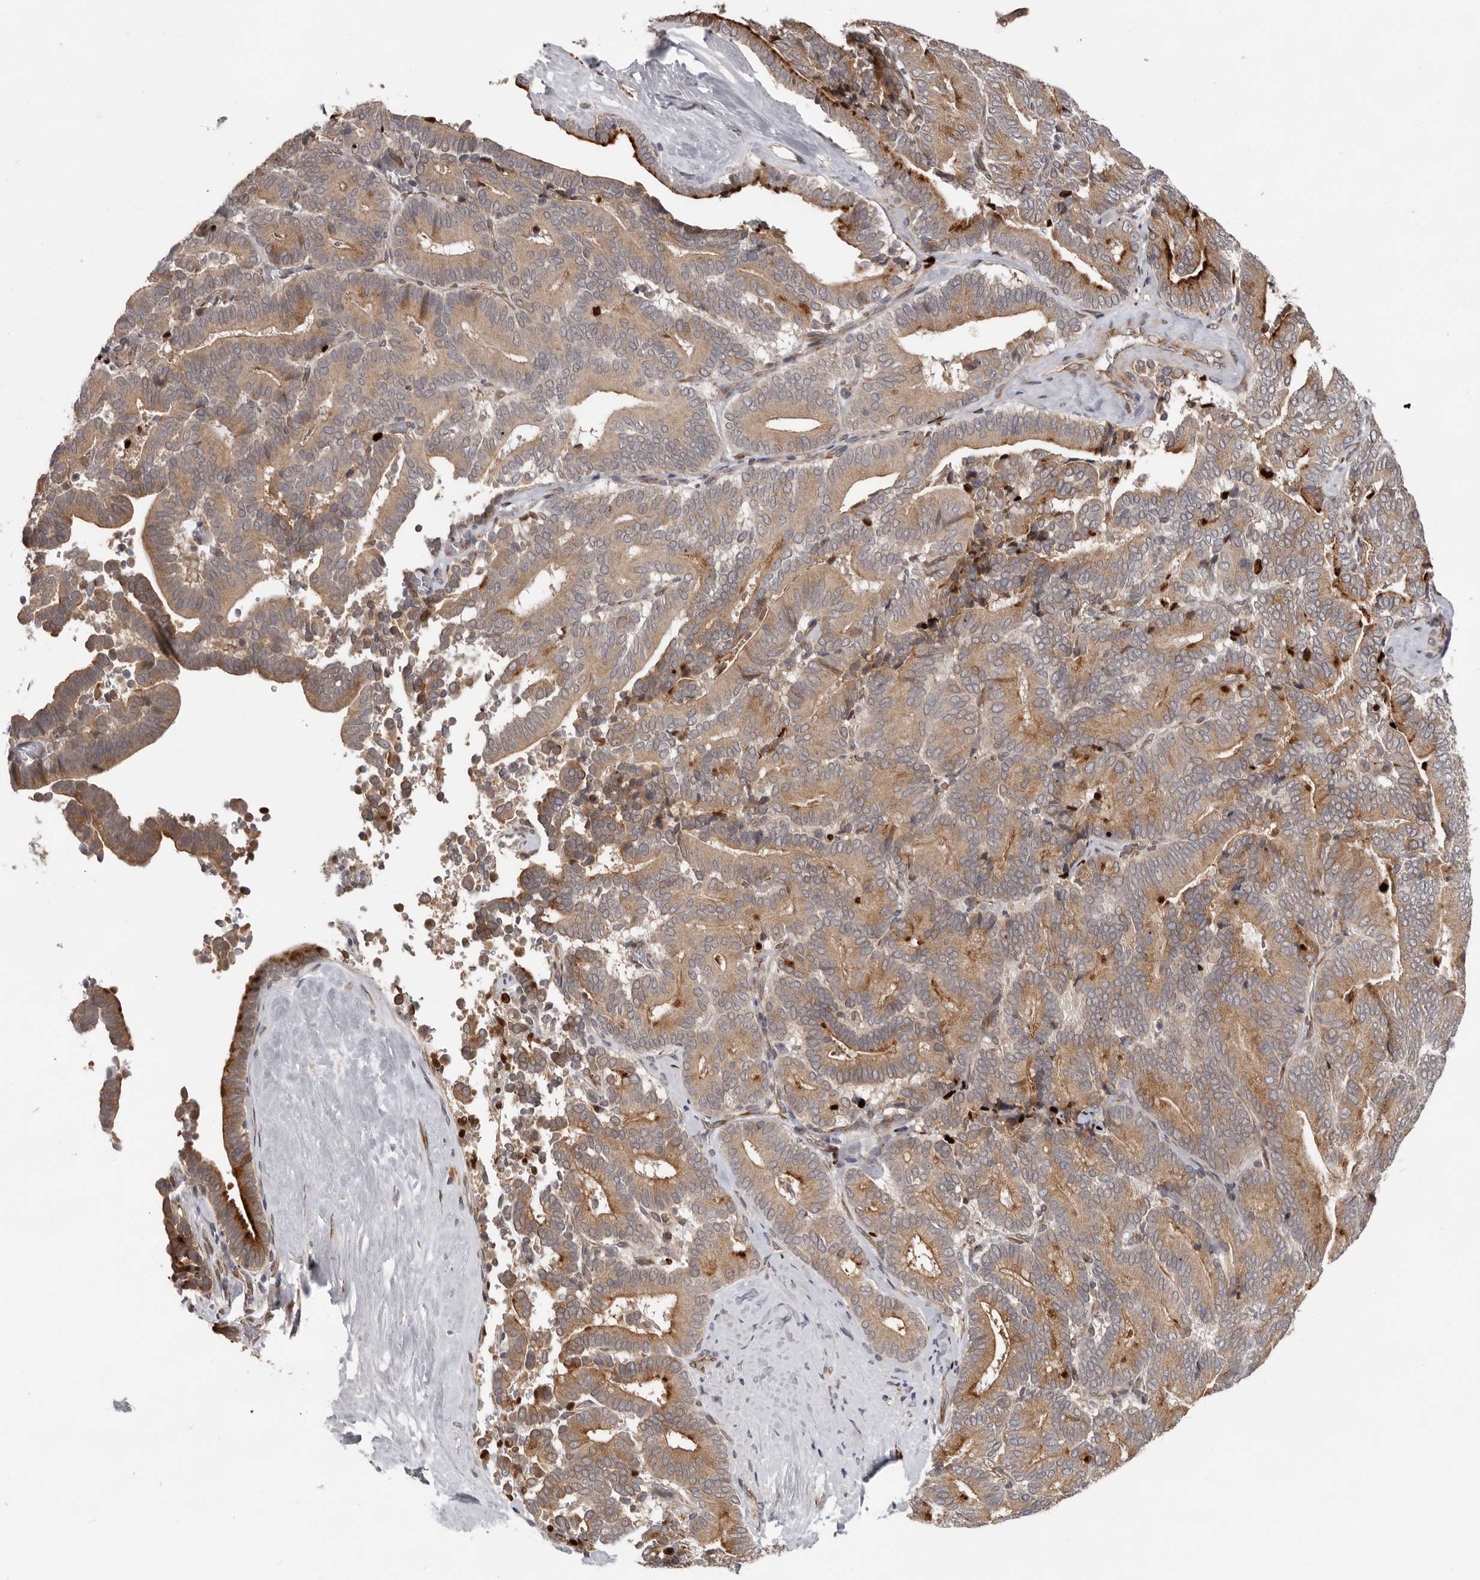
{"staining": {"intensity": "moderate", "quantity": ">75%", "location": "cytoplasmic/membranous"}, "tissue": "liver cancer", "cell_type": "Tumor cells", "image_type": "cancer", "snomed": [{"axis": "morphology", "description": "Cholangiocarcinoma"}, {"axis": "topography", "description": "Liver"}], "caption": "The immunohistochemical stain labels moderate cytoplasmic/membranous expression in tumor cells of cholangiocarcinoma (liver) tissue.", "gene": "MTF1", "patient": {"sex": "female", "age": 75}}